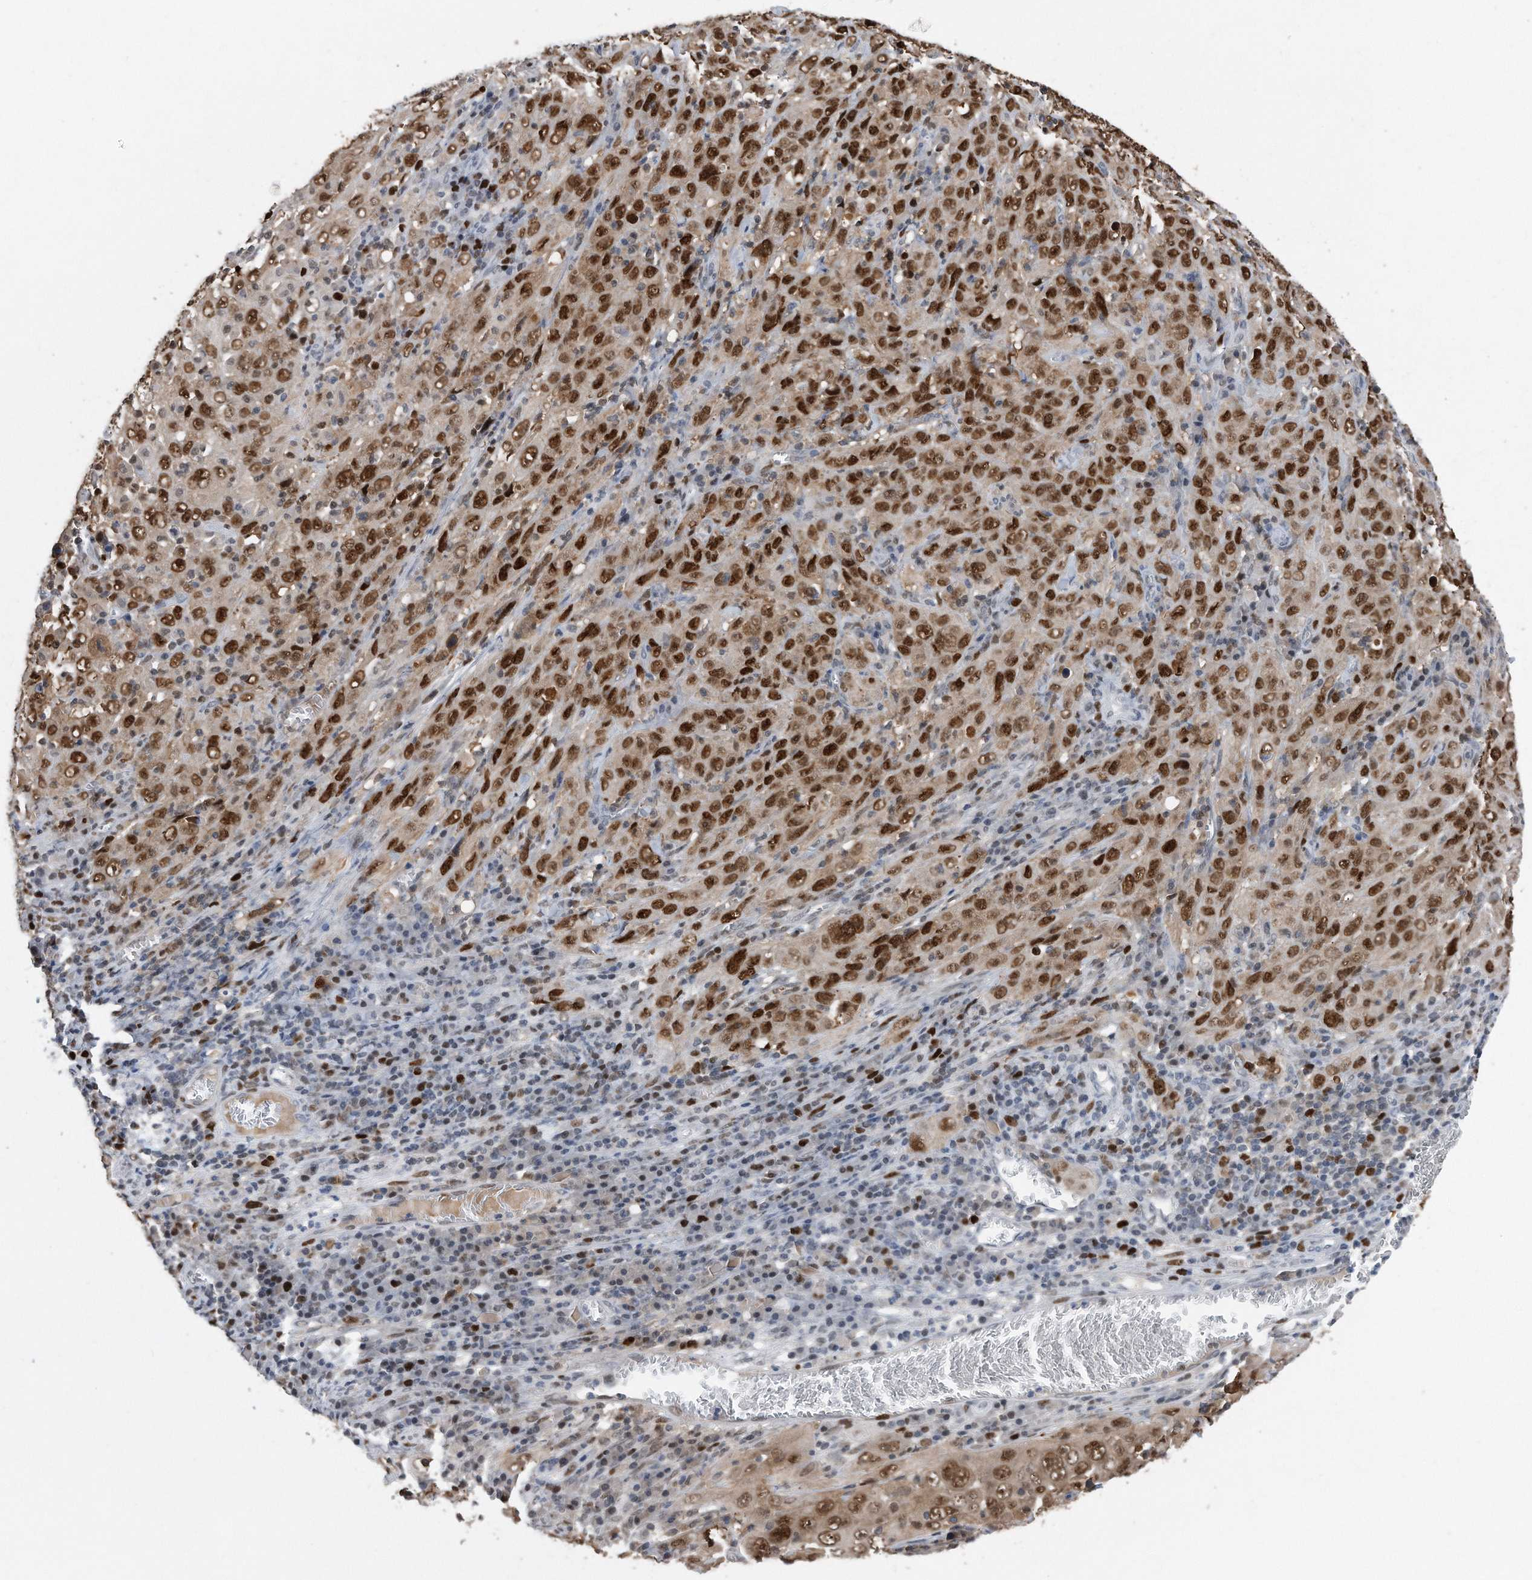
{"staining": {"intensity": "strong", "quantity": ">75%", "location": "nuclear"}, "tissue": "cervical cancer", "cell_type": "Tumor cells", "image_type": "cancer", "snomed": [{"axis": "morphology", "description": "Squamous cell carcinoma, NOS"}, {"axis": "topography", "description": "Cervix"}], "caption": "Brown immunohistochemical staining in cervical squamous cell carcinoma demonstrates strong nuclear staining in about >75% of tumor cells.", "gene": "PCNA", "patient": {"sex": "female", "age": 46}}